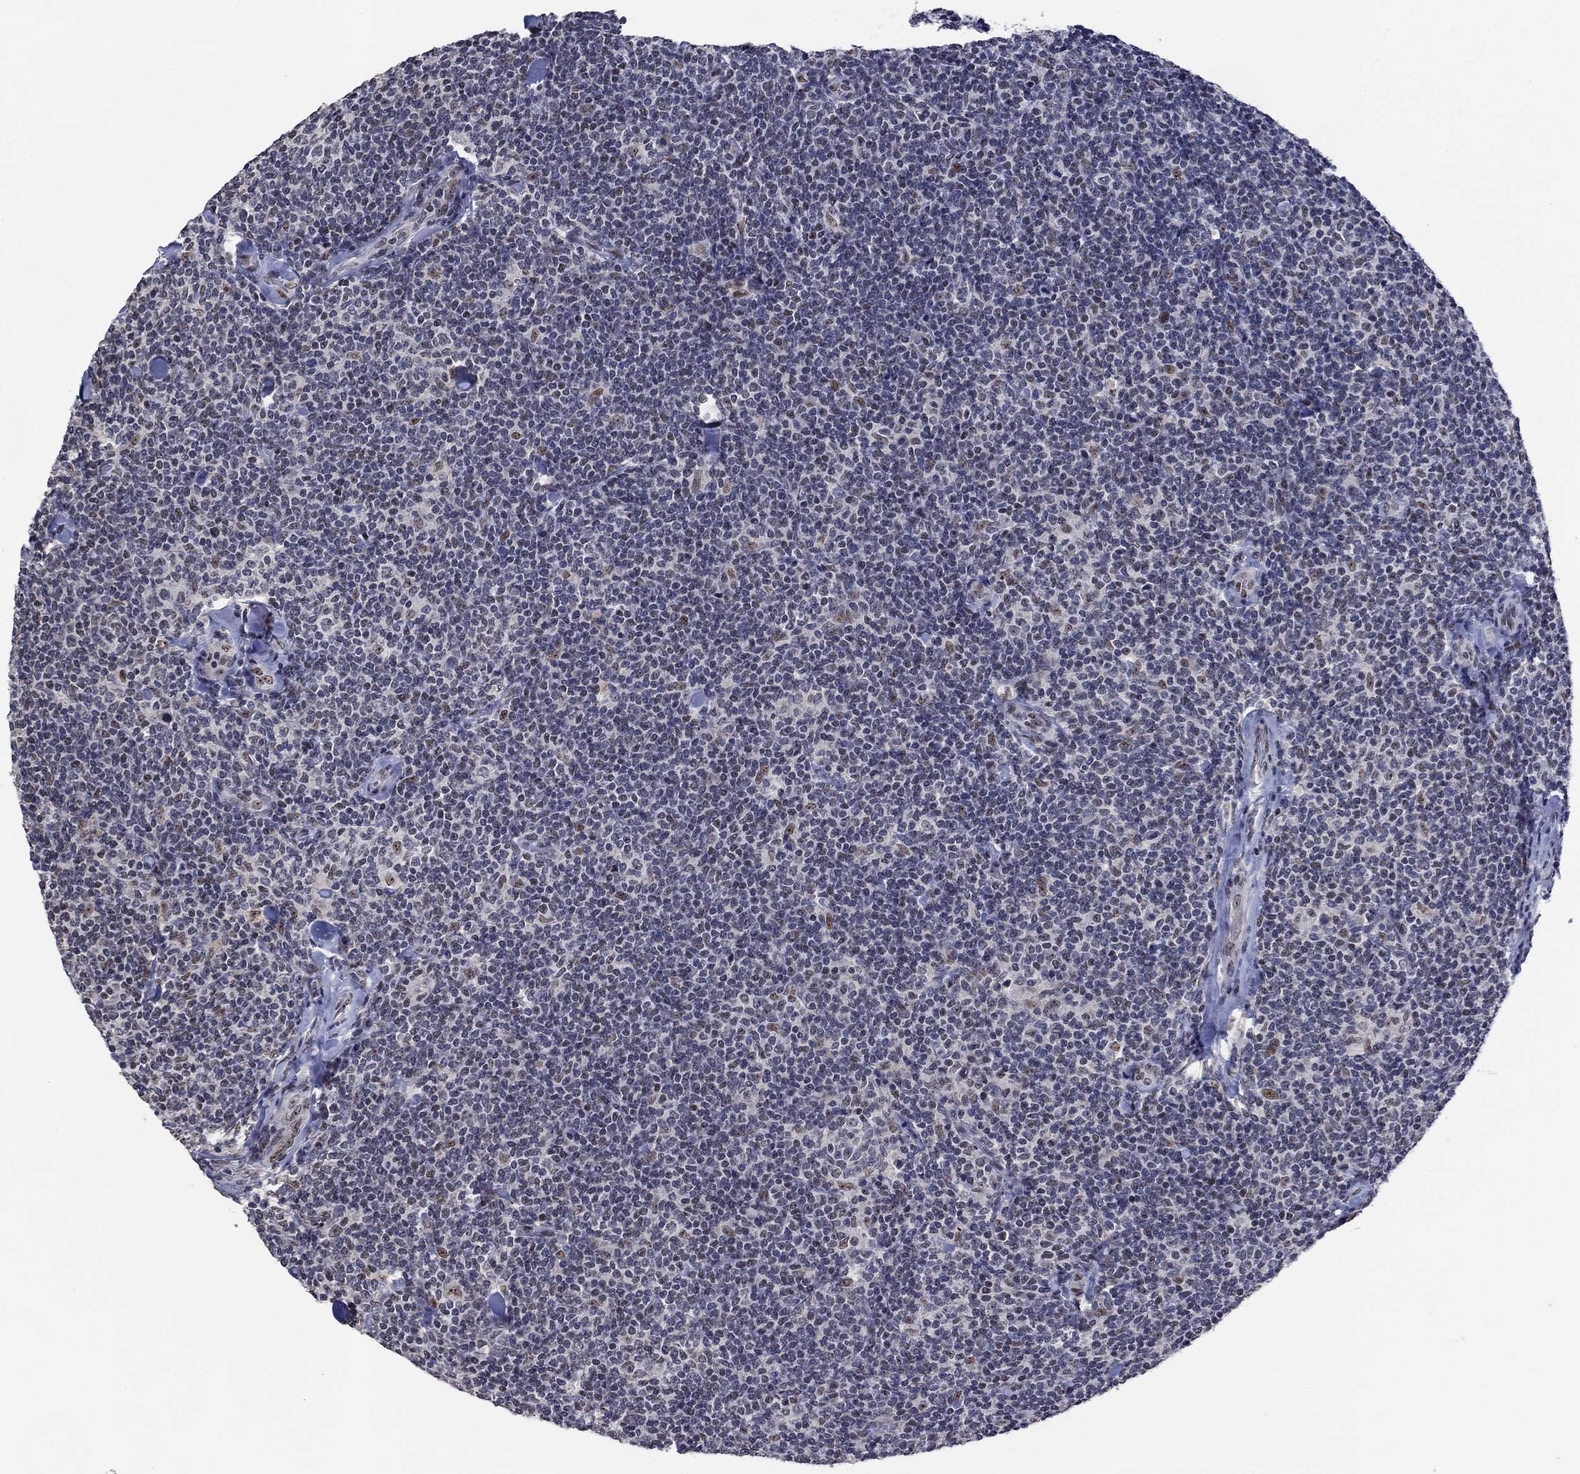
{"staining": {"intensity": "negative", "quantity": "none", "location": "none"}, "tissue": "lymphoma", "cell_type": "Tumor cells", "image_type": "cancer", "snomed": [{"axis": "morphology", "description": "Malignant lymphoma, non-Hodgkin's type, Low grade"}, {"axis": "topography", "description": "Lymph node"}], "caption": "Tumor cells are negative for protein expression in human lymphoma. (DAB IHC visualized using brightfield microscopy, high magnification).", "gene": "HTN1", "patient": {"sex": "female", "age": 56}}